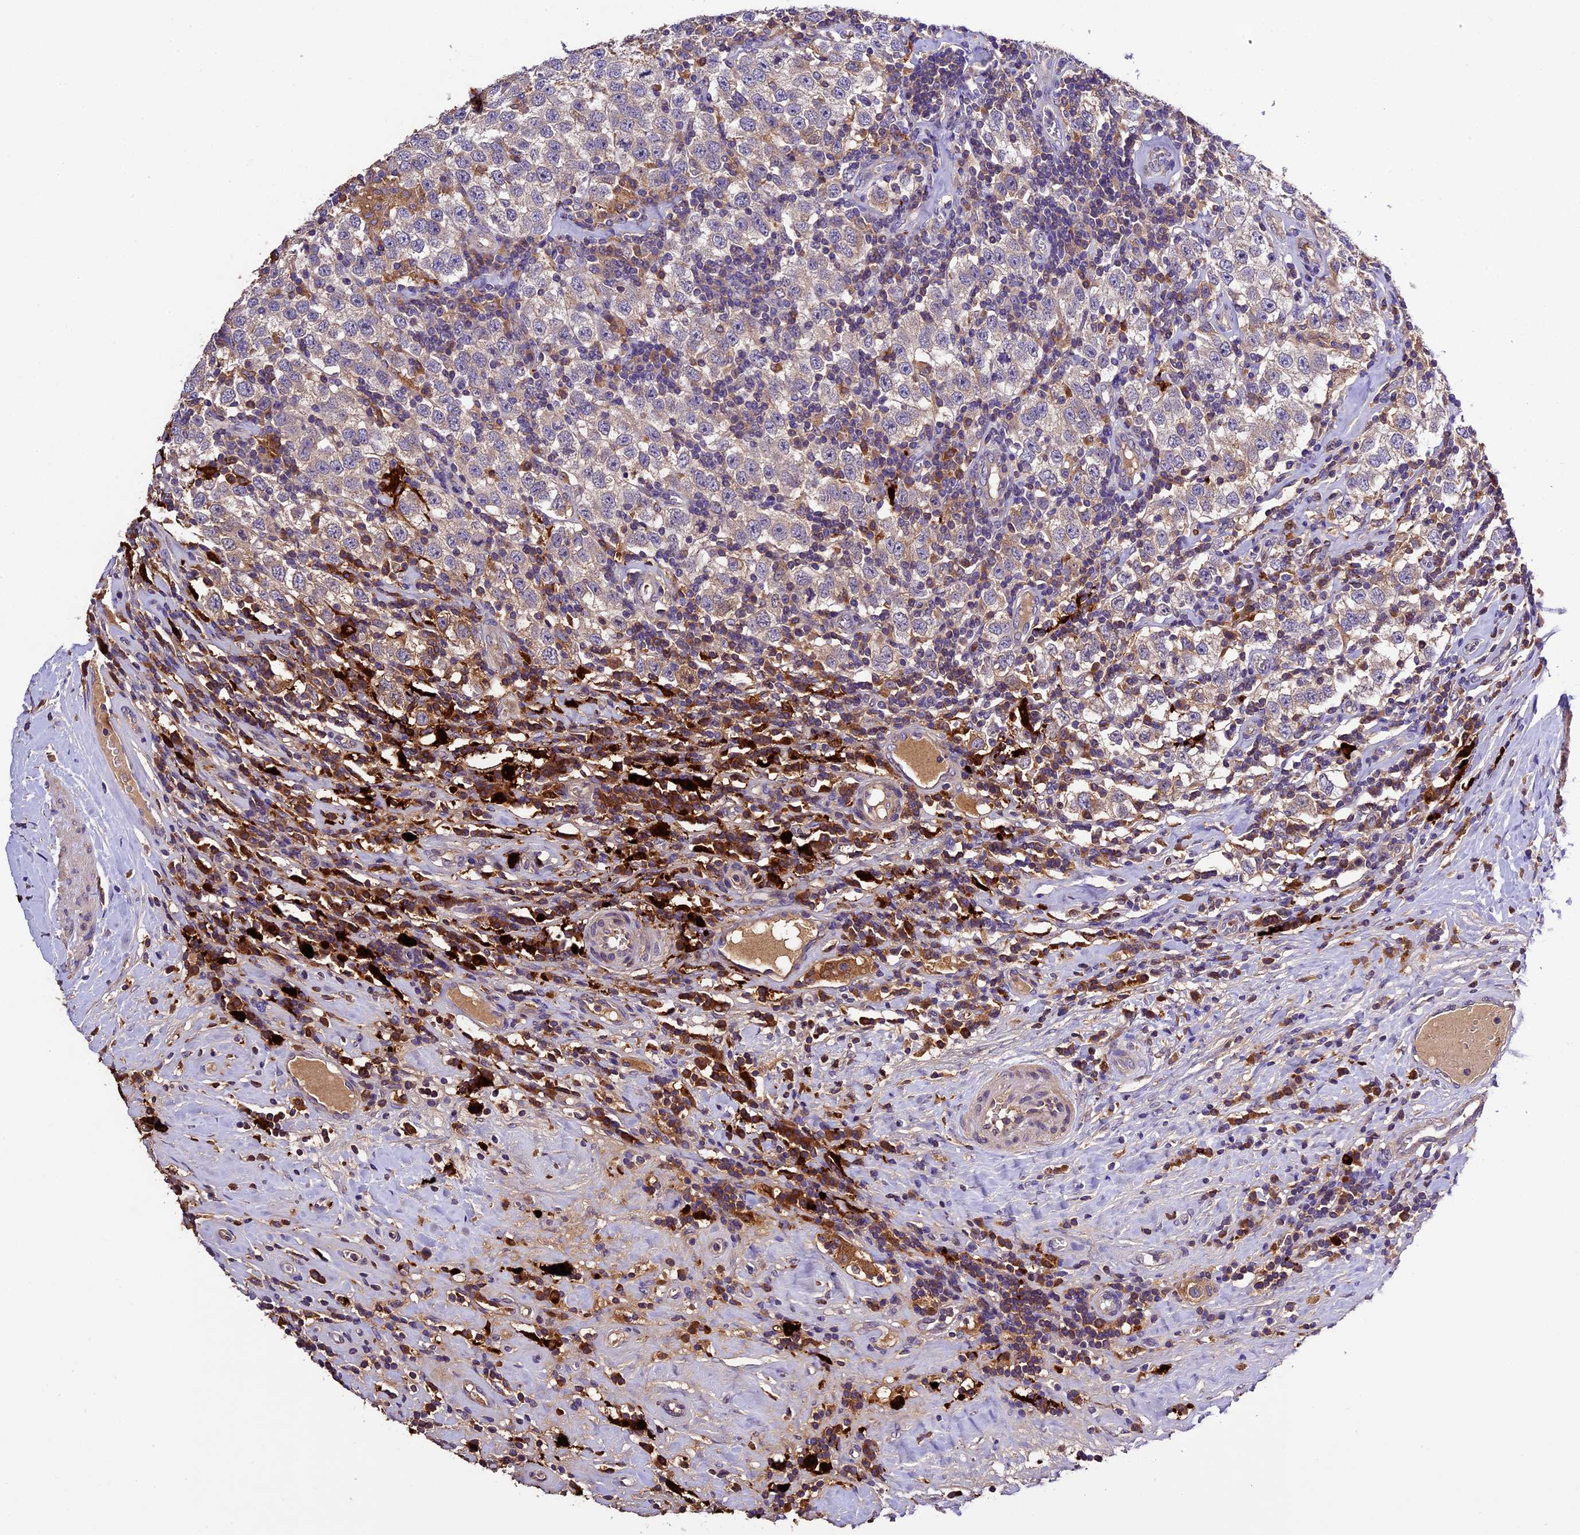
{"staining": {"intensity": "negative", "quantity": "none", "location": "none"}, "tissue": "testis cancer", "cell_type": "Tumor cells", "image_type": "cancer", "snomed": [{"axis": "morphology", "description": "Seminoma, NOS"}, {"axis": "topography", "description": "Testis"}], "caption": "Tumor cells are negative for protein expression in human seminoma (testis).", "gene": "CILP2", "patient": {"sex": "male", "age": 41}}